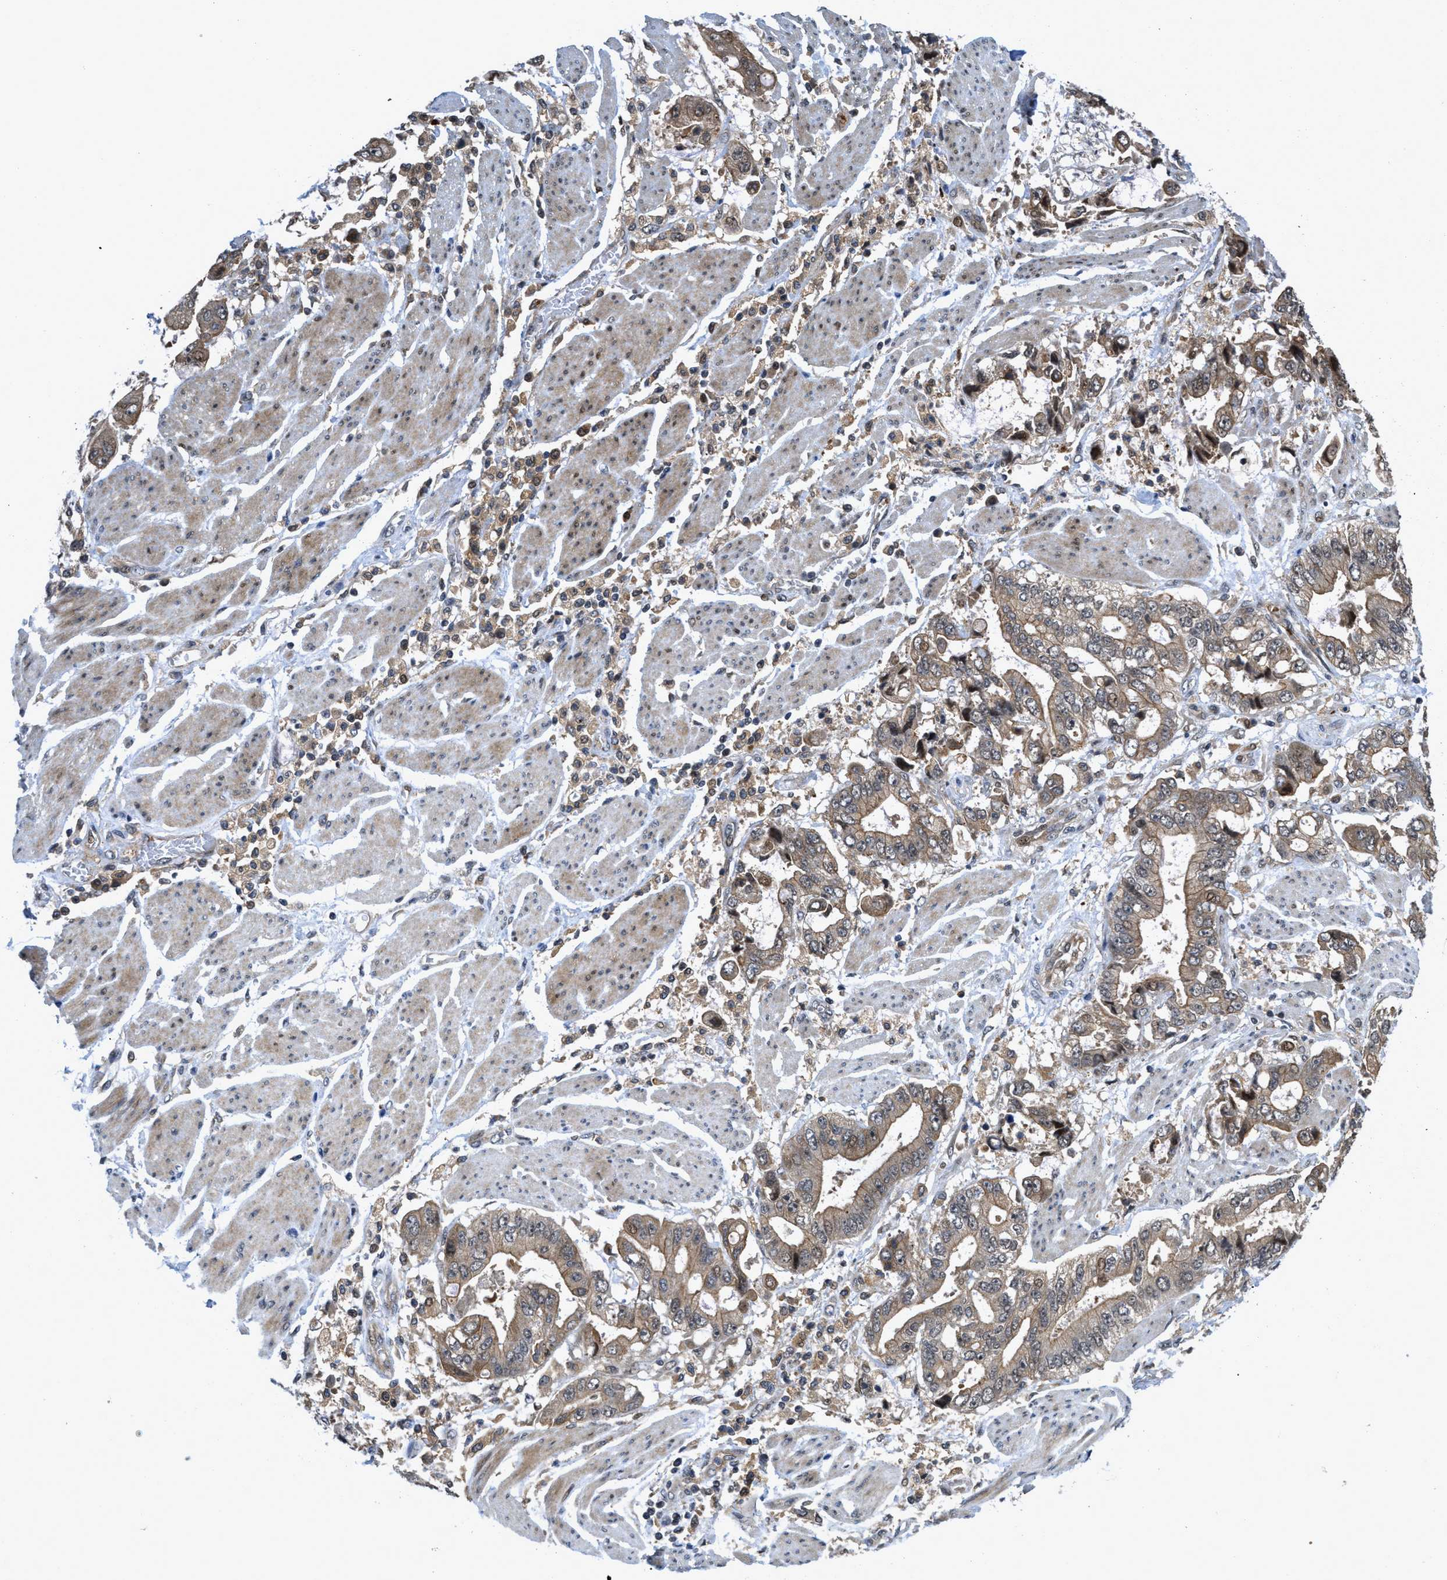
{"staining": {"intensity": "moderate", "quantity": ">75%", "location": "cytoplasmic/membranous"}, "tissue": "stomach cancer", "cell_type": "Tumor cells", "image_type": "cancer", "snomed": [{"axis": "morphology", "description": "Normal tissue, NOS"}, {"axis": "morphology", "description": "Adenocarcinoma, NOS"}, {"axis": "topography", "description": "Stomach"}], "caption": "A brown stain shows moderate cytoplasmic/membranous positivity of a protein in human adenocarcinoma (stomach) tumor cells. (DAB IHC, brown staining for protein, blue staining for nuclei).", "gene": "DNAJC28", "patient": {"sex": "male", "age": 62}}